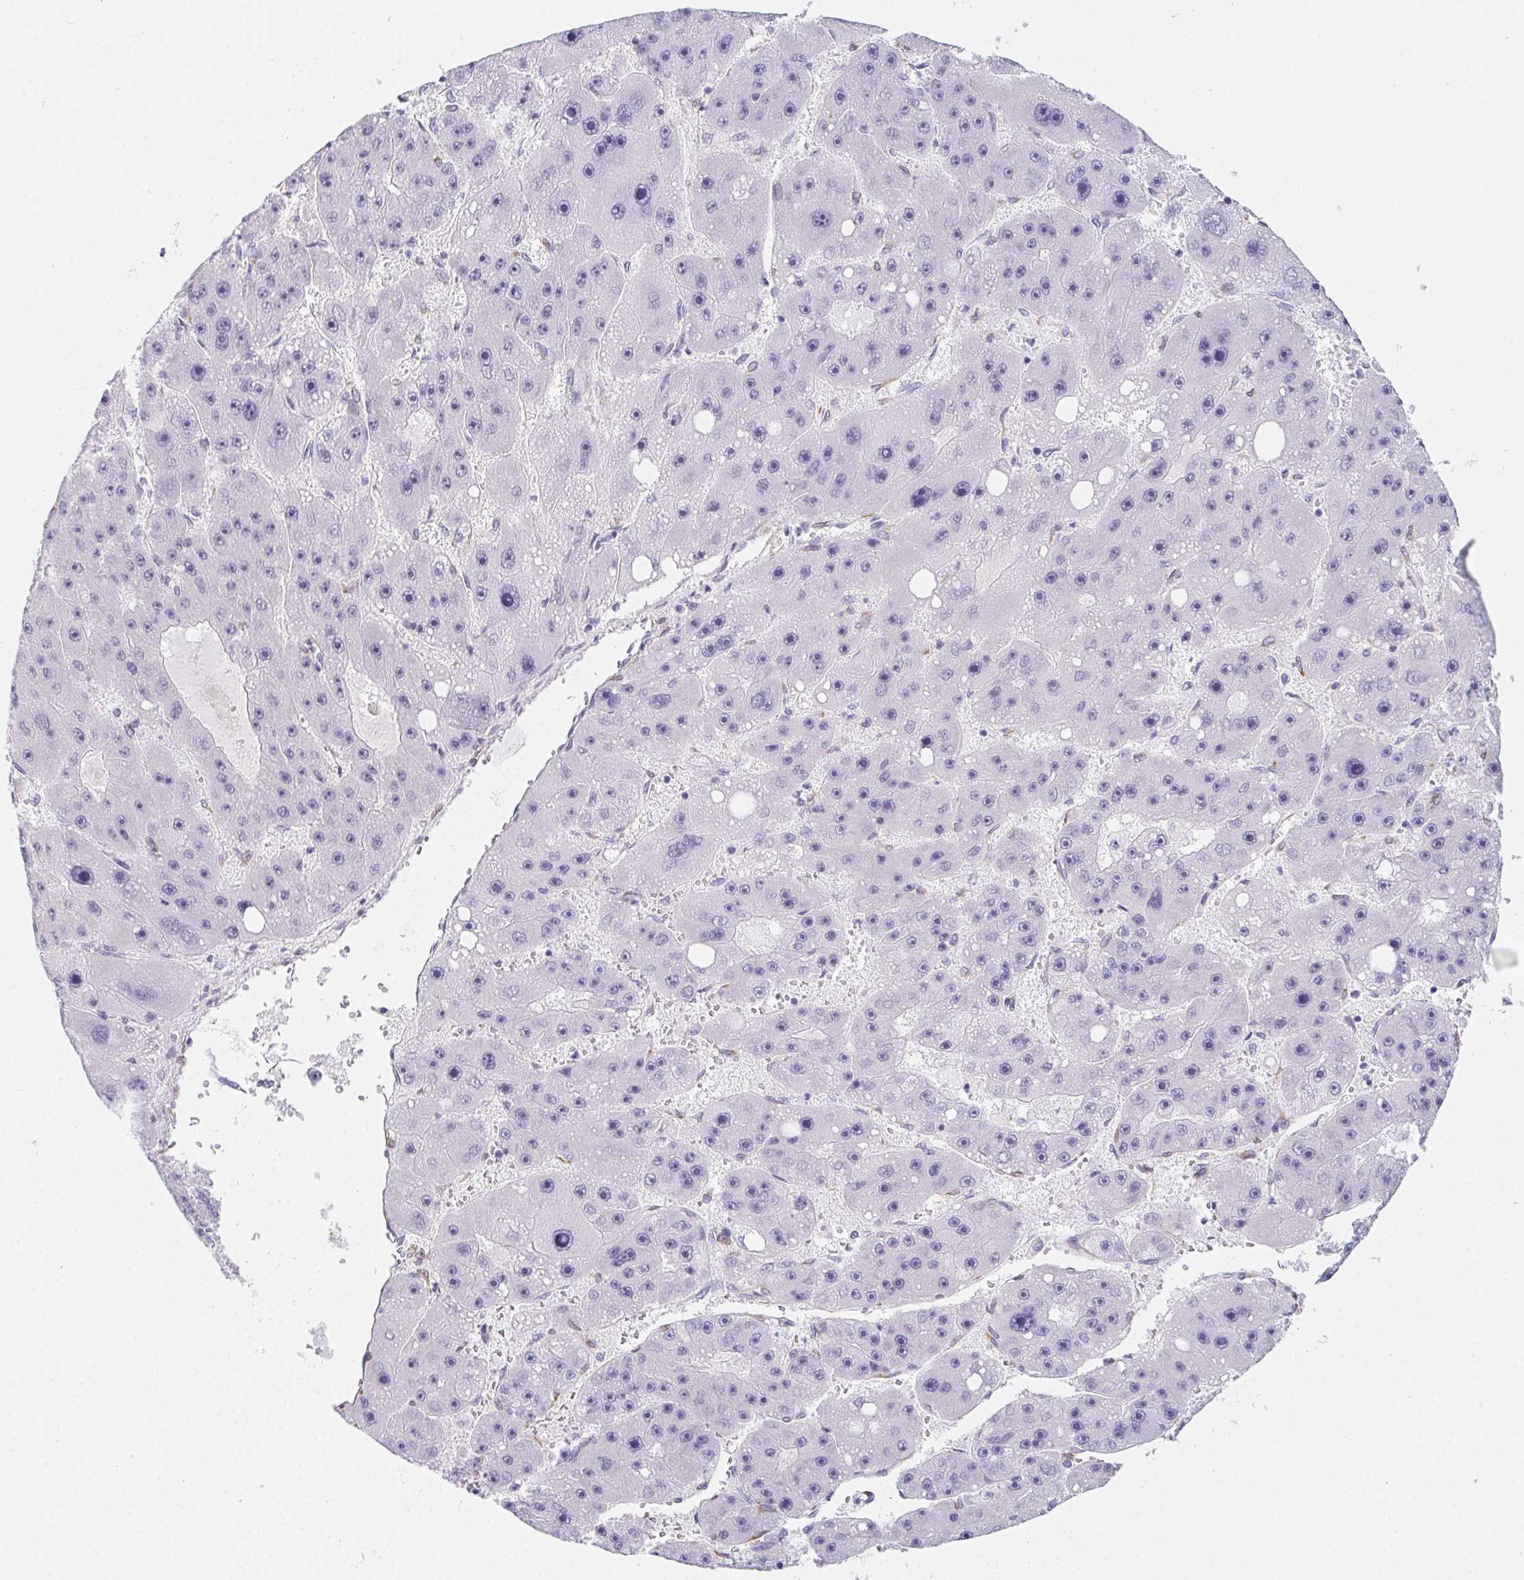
{"staining": {"intensity": "negative", "quantity": "none", "location": "none"}, "tissue": "liver cancer", "cell_type": "Tumor cells", "image_type": "cancer", "snomed": [{"axis": "morphology", "description": "Carcinoma, Hepatocellular, NOS"}, {"axis": "topography", "description": "Liver"}], "caption": "Liver cancer stained for a protein using IHC reveals no expression tumor cells.", "gene": "HRC", "patient": {"sex": "female", "age": 61}}